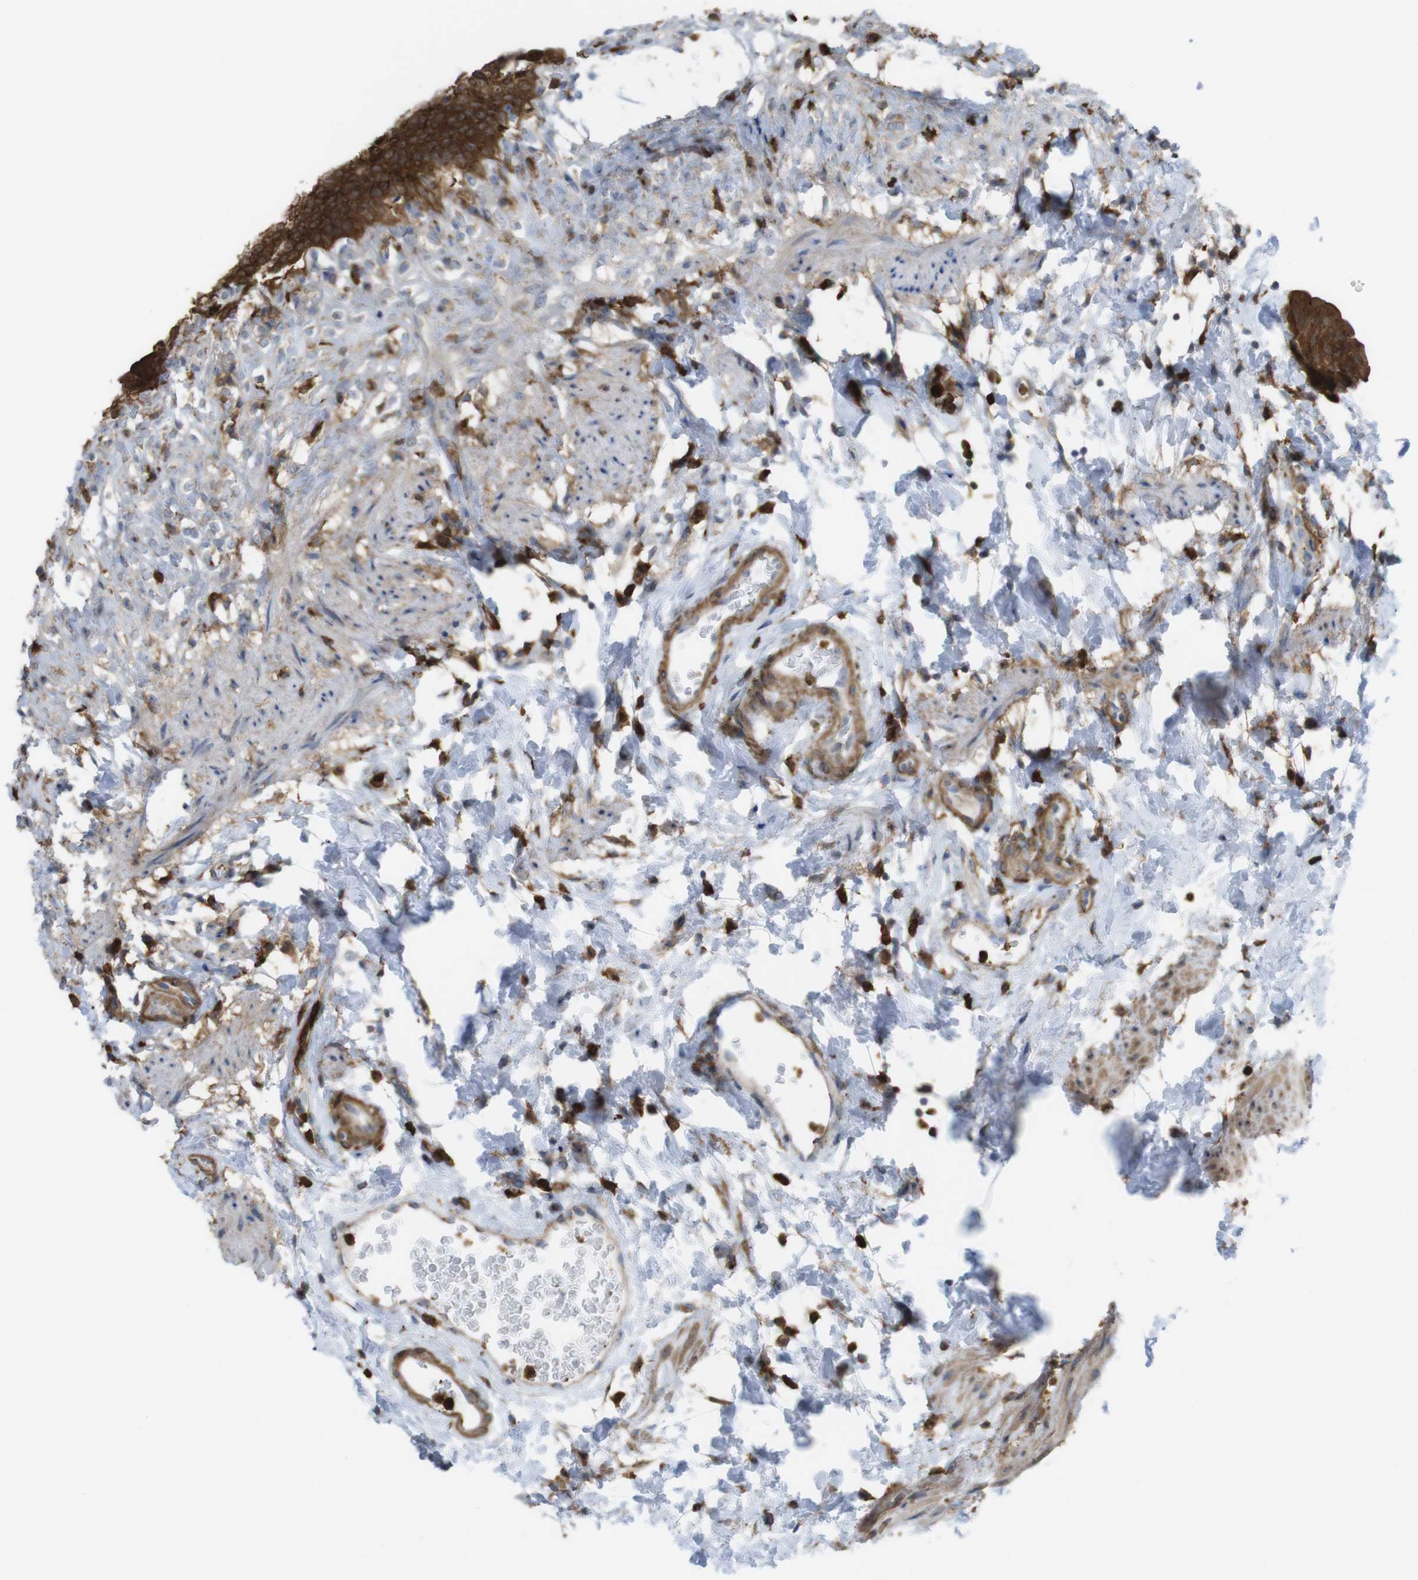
{"staining": {"intensity": "strong", "quantity": ">75%", "location": "cytoplasmic/membranous"}, "tissue": "urinary bladder", "cell_type": "Urothelial cells", "image_type": "normal", "snomed": [{"axis": "morphology", "description": "Normal tissue, NOS"}, {"axis": "topography", "description": "Urinary bladder"}], "caption": "Protein staining of normal urinary bladder shows strong cytoplasmic/membranous staining in approximately >75% of urothelial cells. (DAB (3,3'-diaminobenzidine) IHC with brightfield microscopy, high magnification).", "gene": "PRKCD", "patient": {"sex": "female", "age": 79}}